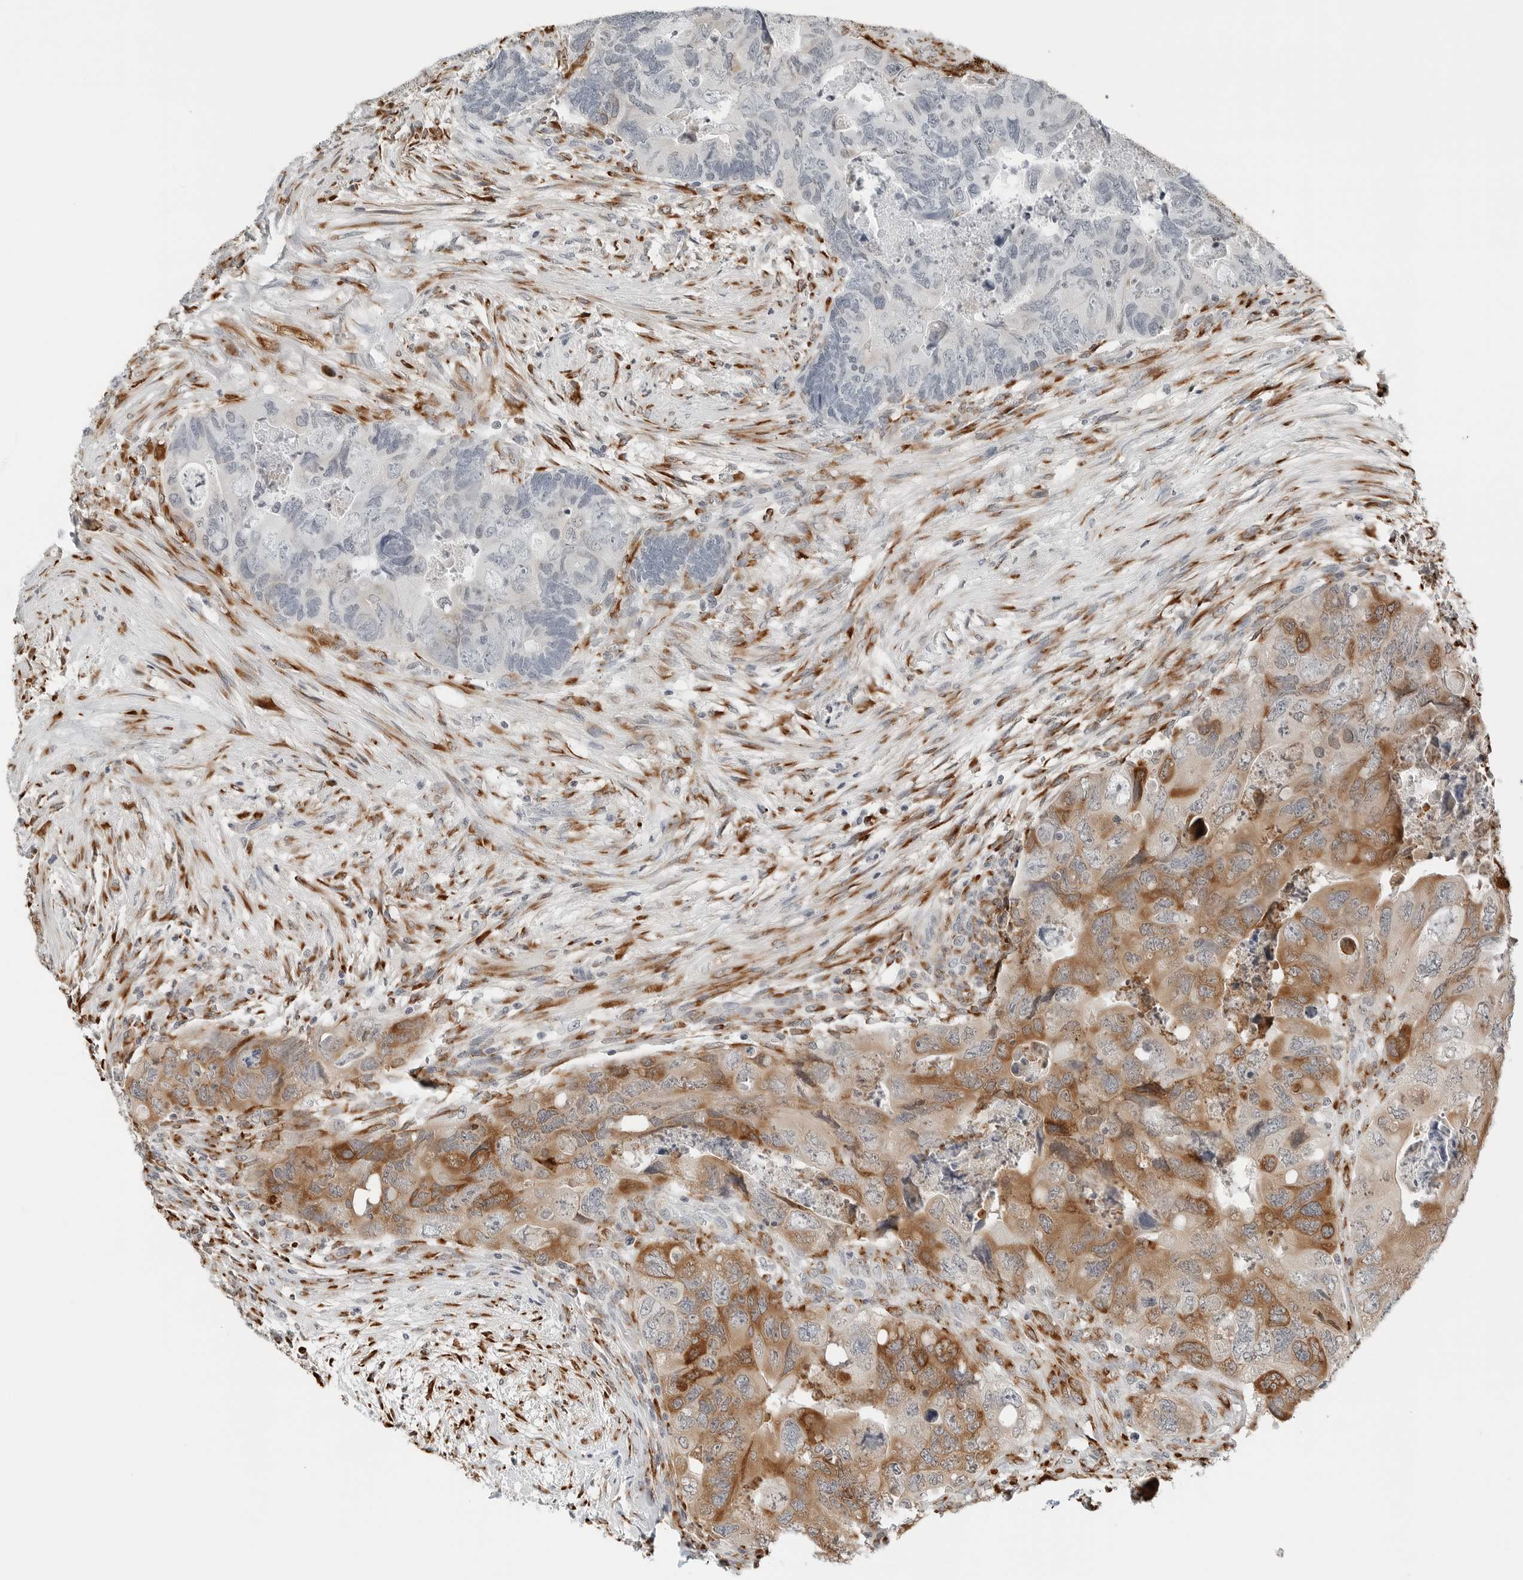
{"staining": {"intensity": "moderate", "quantity": "25%-75%", "location": "cytoplasmic/membranous"}, "tissue": "colorectal cancer", "cell_type": "Tumor cells", "image_type": "cancer", "snomed": [{"axis": "morphology", "description": "Adenocarcinoma, NOS"}, {"axis": "topography", "description": "Rectum"}], "caption": "Human adenocarcinoma (colorectal) stained with a protein marker reveals moderate staining in tumor cells.", "gene": "P4HA2", "patient": {"sex": "male", "age": 63}}